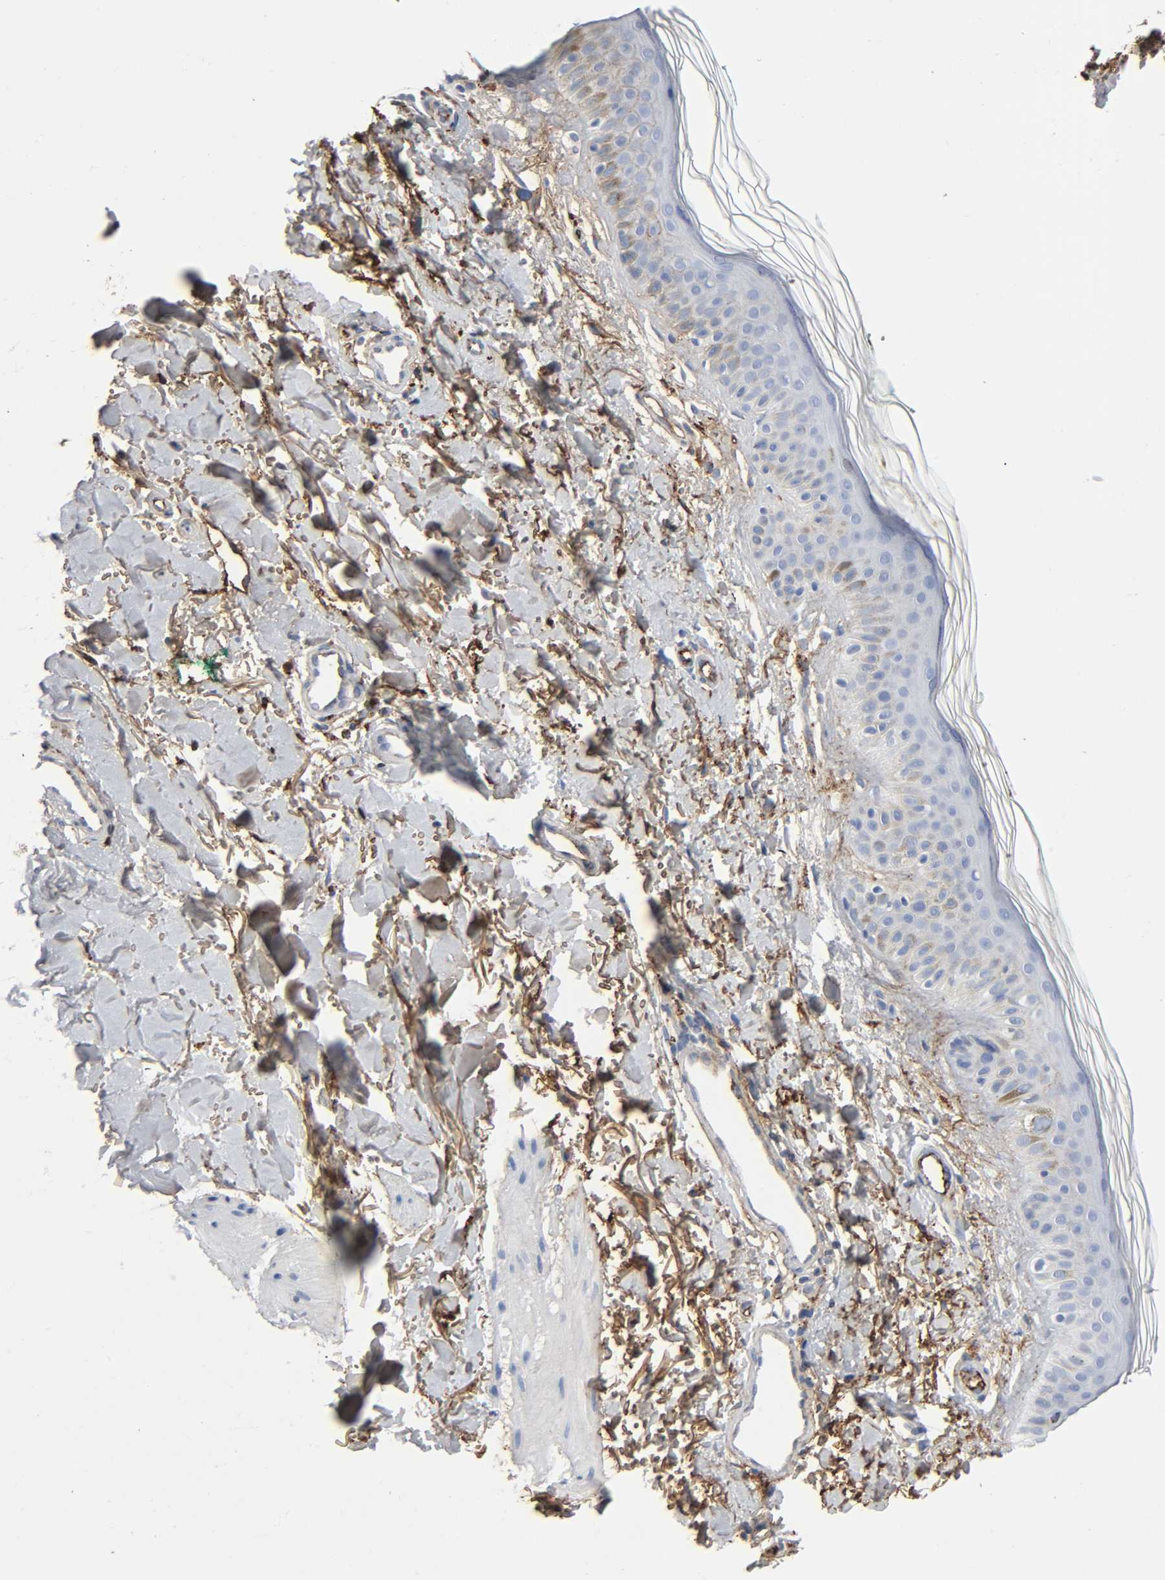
{"staining": {"intensity": "negative", "quantity": "none", "location": "none"}, "tissue": "skin", "cell_type": "Fibroblasts", "image_type": "normal", "snomed": [{"axis": "morphology", "description": "Normal tissue, NOS"}, {"axis": "topography", "description": "Skin"}], "caption": "DAB immunohistochemical staining of normal human skin displays no significant expression in fibroblasts. The staining is performed using DAB brown chromogen with nuclei counter-stained in using hematoxylin.", "gene": "C3", "patient": {"sex": "male", "age": 71}}